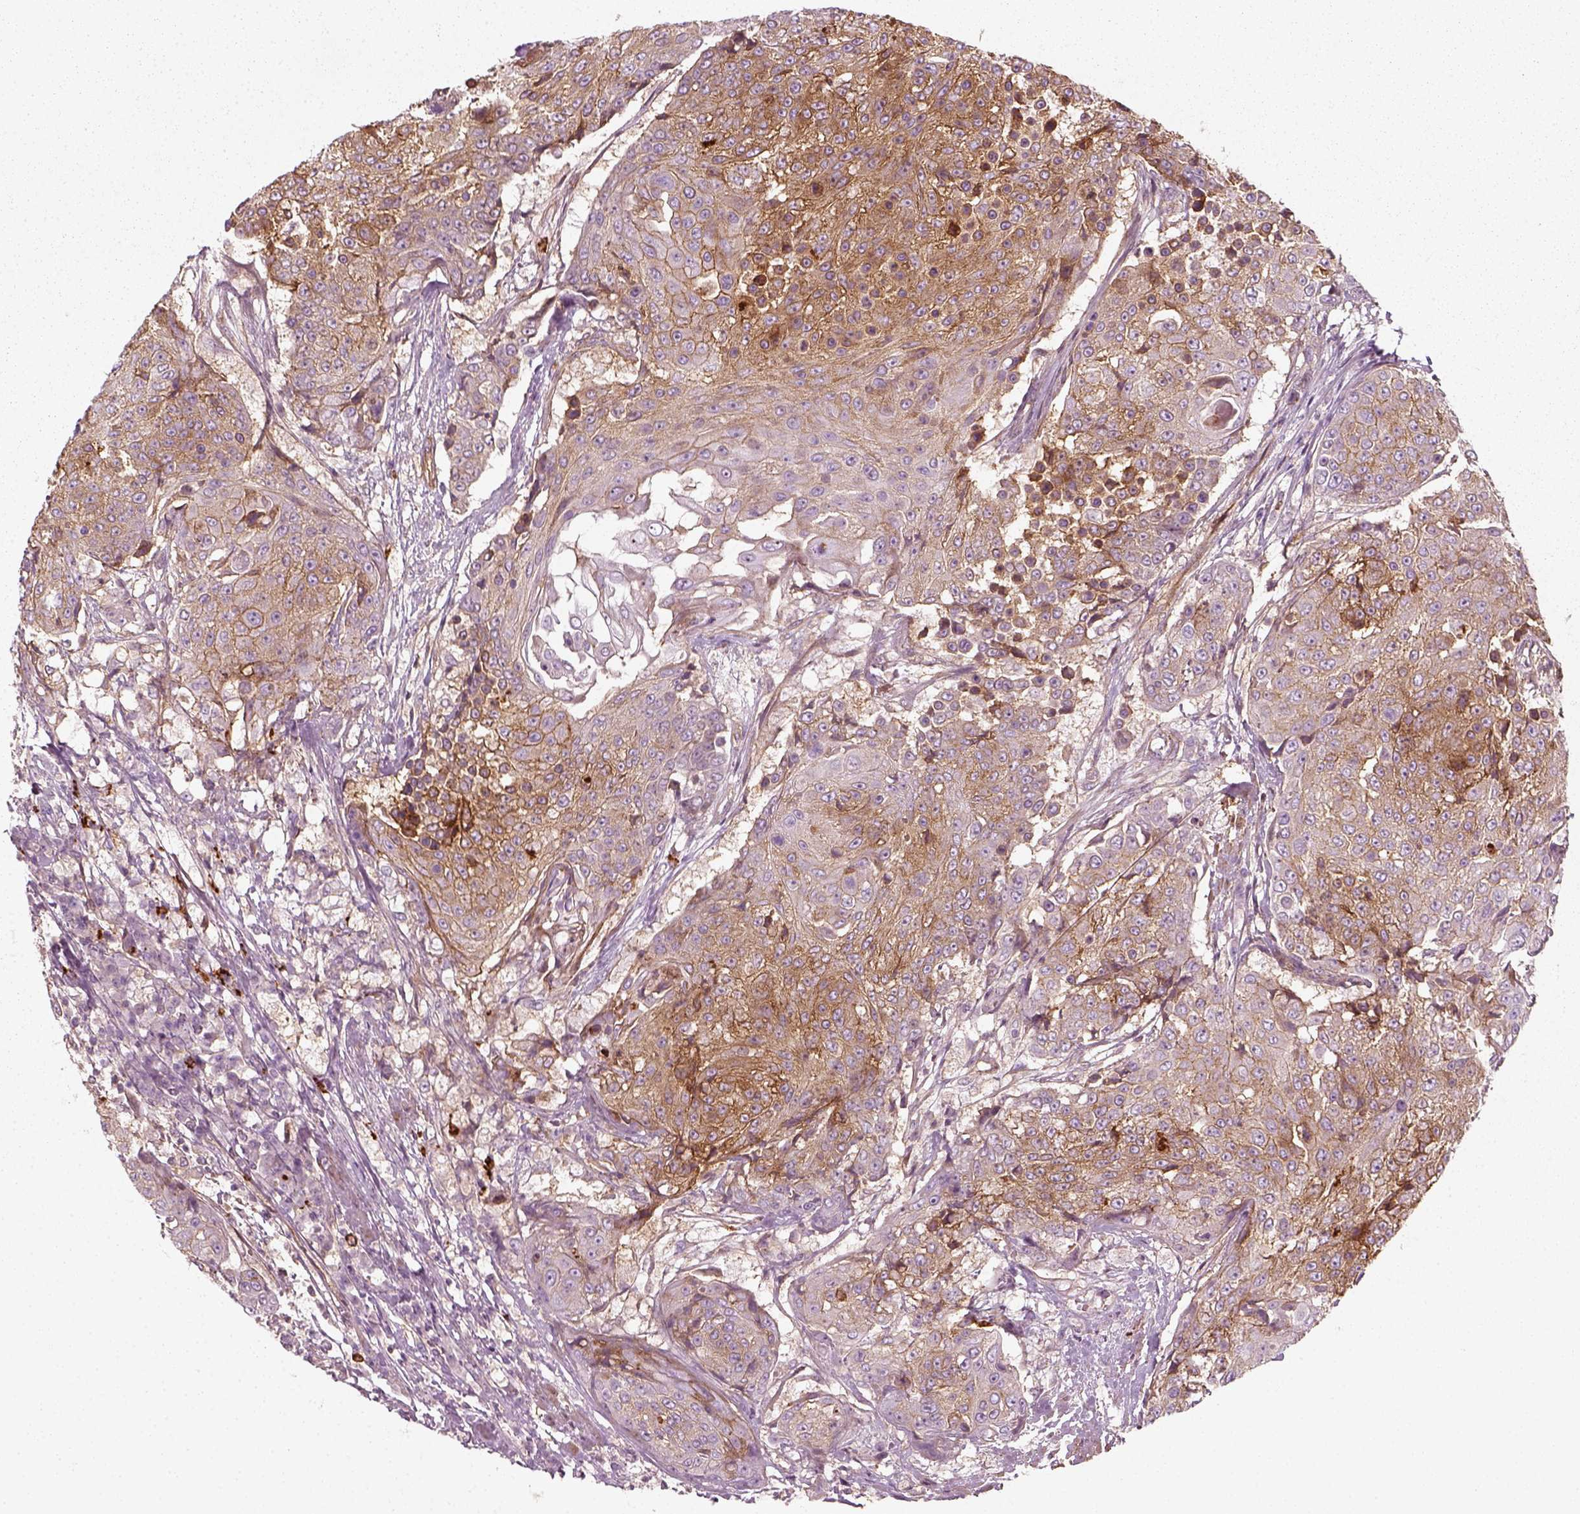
{"staining": {"intensity": "moderate", "quantity": ">75%", "location": "cytoplasmic/membranous"}, "tissue": "urothelial cancer", "cell_type": "Tumor cells", "image_type": "cancer", "snomed": [{"axis": "morphology", "description": "Urothelial carcinoma, High grade"}, {"axis": "topography", "description": "Urinary bladder"}], "caption": "High-power microscopy captured an immunohistochemistry (IHC) image of urothelial carcinoma (high-grade), revealing moderate cytoplasmic/membranous staining in about >75% of tumor cells. The protein of interest is stained brown, and the nuclei are stained in blue (DAB (3,3'-diaminobenzidine) IHC with brightfield microscopy, high magnification).", "gene": "NPTN", "patient": {"sex": "female", "age": 63}}